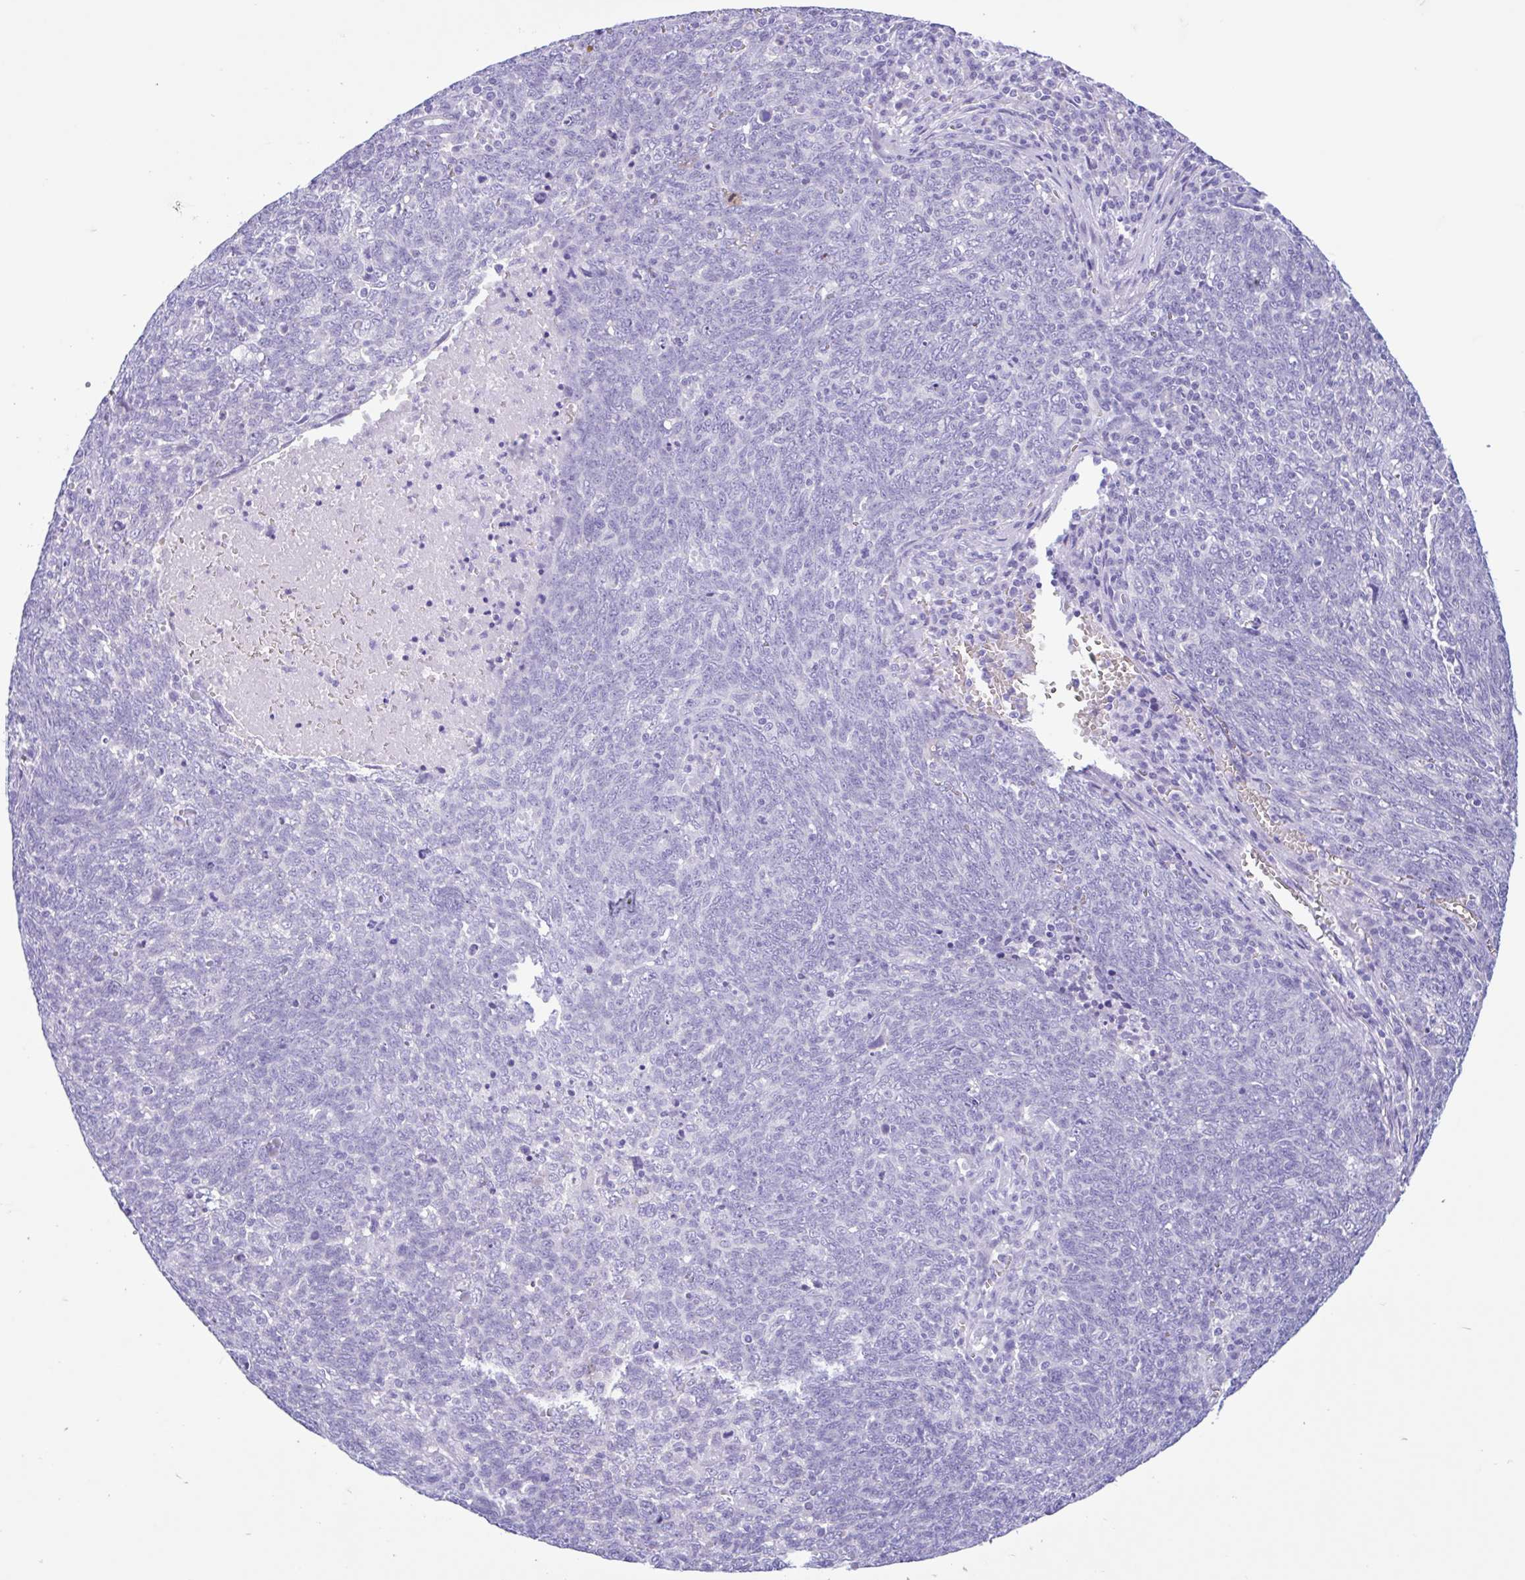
{"staining": {"intensity": "negative", "quantity": "none", "location": "none"}, "tissue": "lung cancer", "cell_type": "Tumor cells", "image_type": "cancer", "snomed": [{"axis": "morphology", "description": "Squamous cell carcinoma, NOS"}, {"axis": "topography", "description": "Lung"}], "caption": "IHC image of human lung cancer (squamous cell carcinoma) stained for a protein (brown), which reveals no staining in tumor cells. (Stains: DAB immunohistochemistry (IHC) with hematoxylin counter stain, Microscopy: brightfield microscopy at high magnification).", "gene": "TMEM79", "patient": {"sex": "female", "age": 72}}